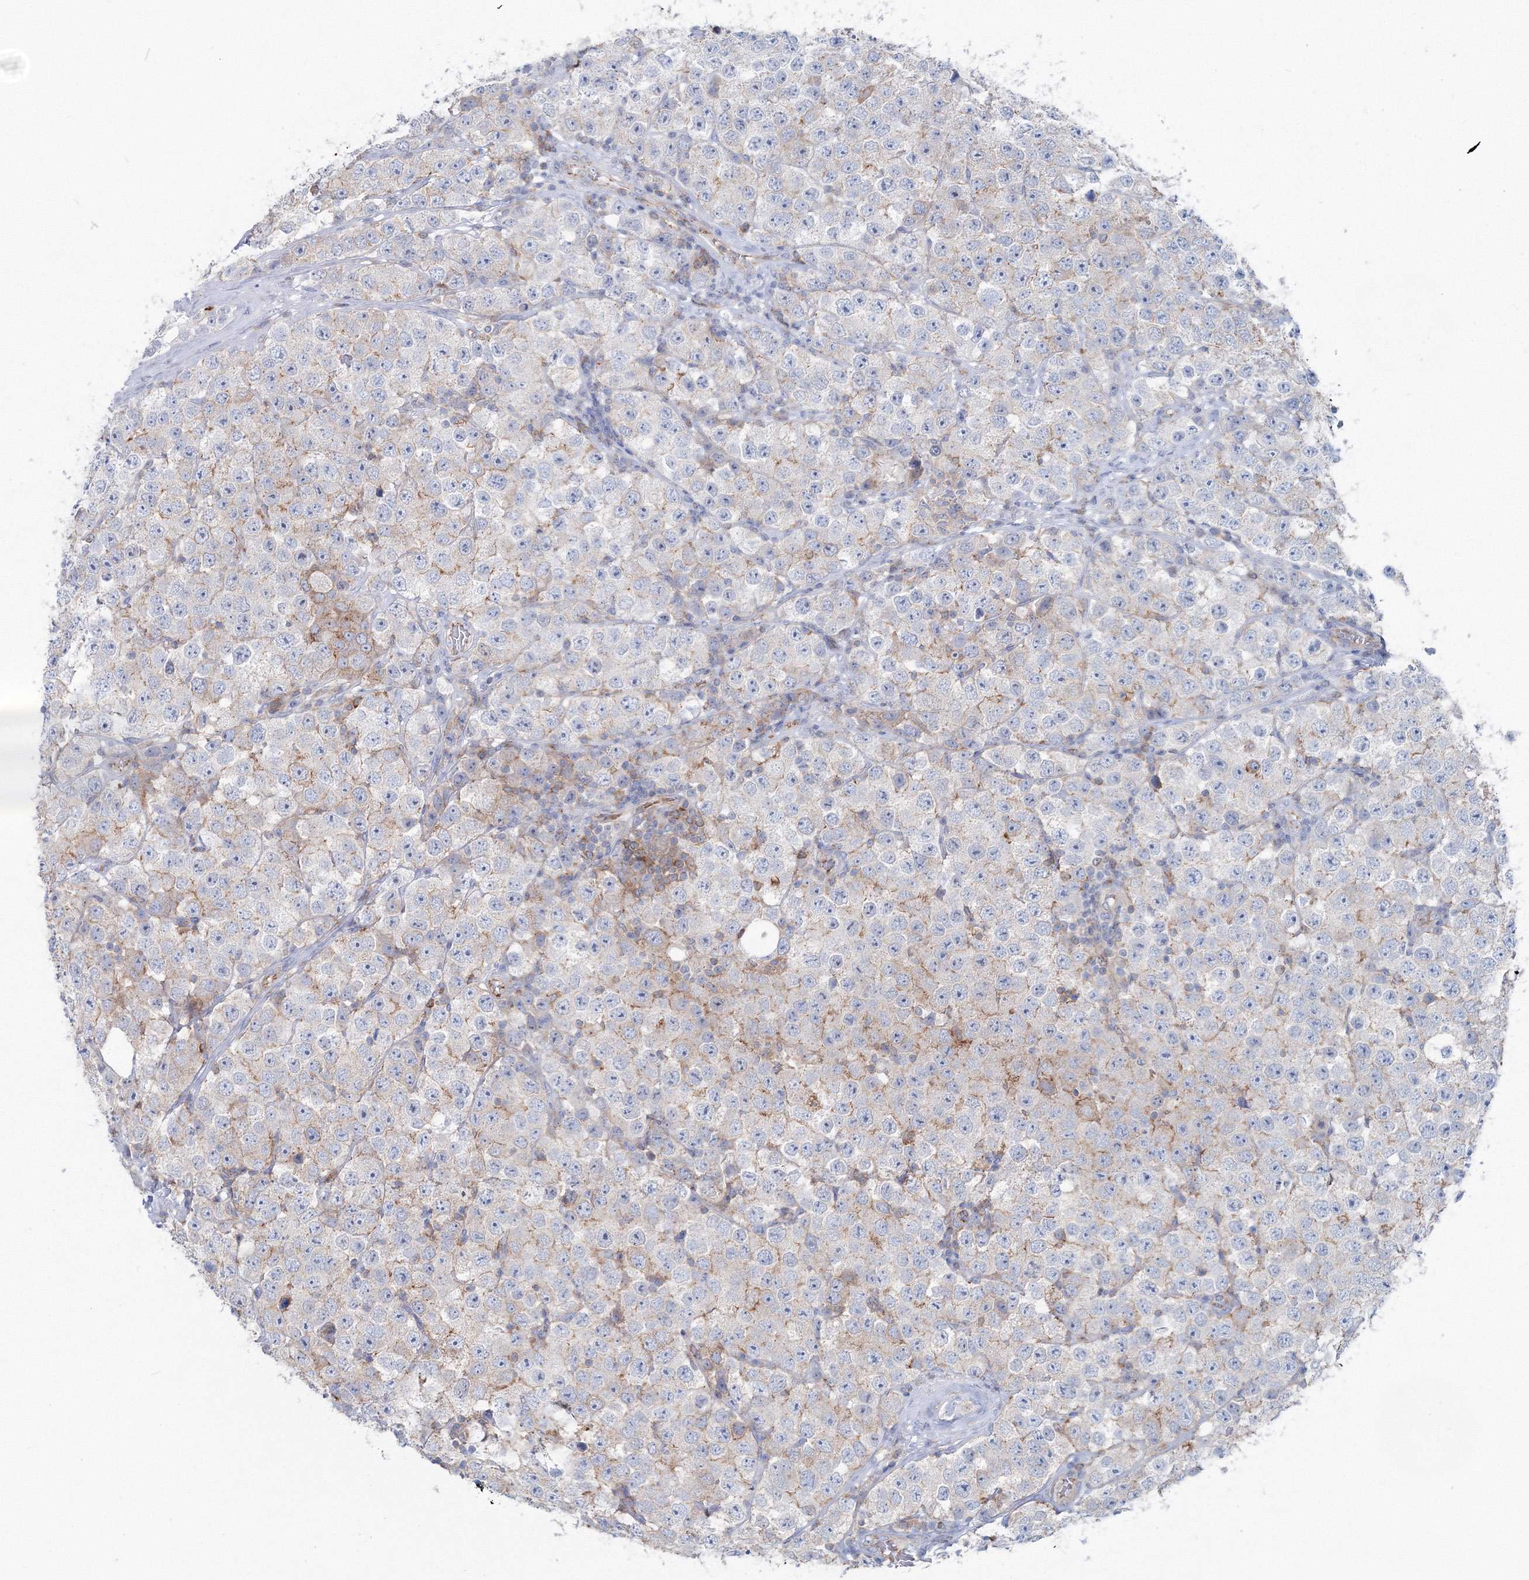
{"staining": {"intensity": "weak", "quantity": "<25%", "location": "cytoplasmic/membranous"}, "tissue": "testis cancer", "cell_type": "Tumor cells", "image_type": "cancer", "snomed": [{"axis": "morphology", "description": "Seminoma, NOS"}, {"axis": "topography", "description": "Testis"}], "caption": "This photomicrograph is of testis cancer (seminoma) stained with IHC to label a protein in brown with the nuclei are counter-stained blue. There is no positivity in tumor cells.", "gene": "GGA2", "patient": {"sex": "male", "age": 28}}